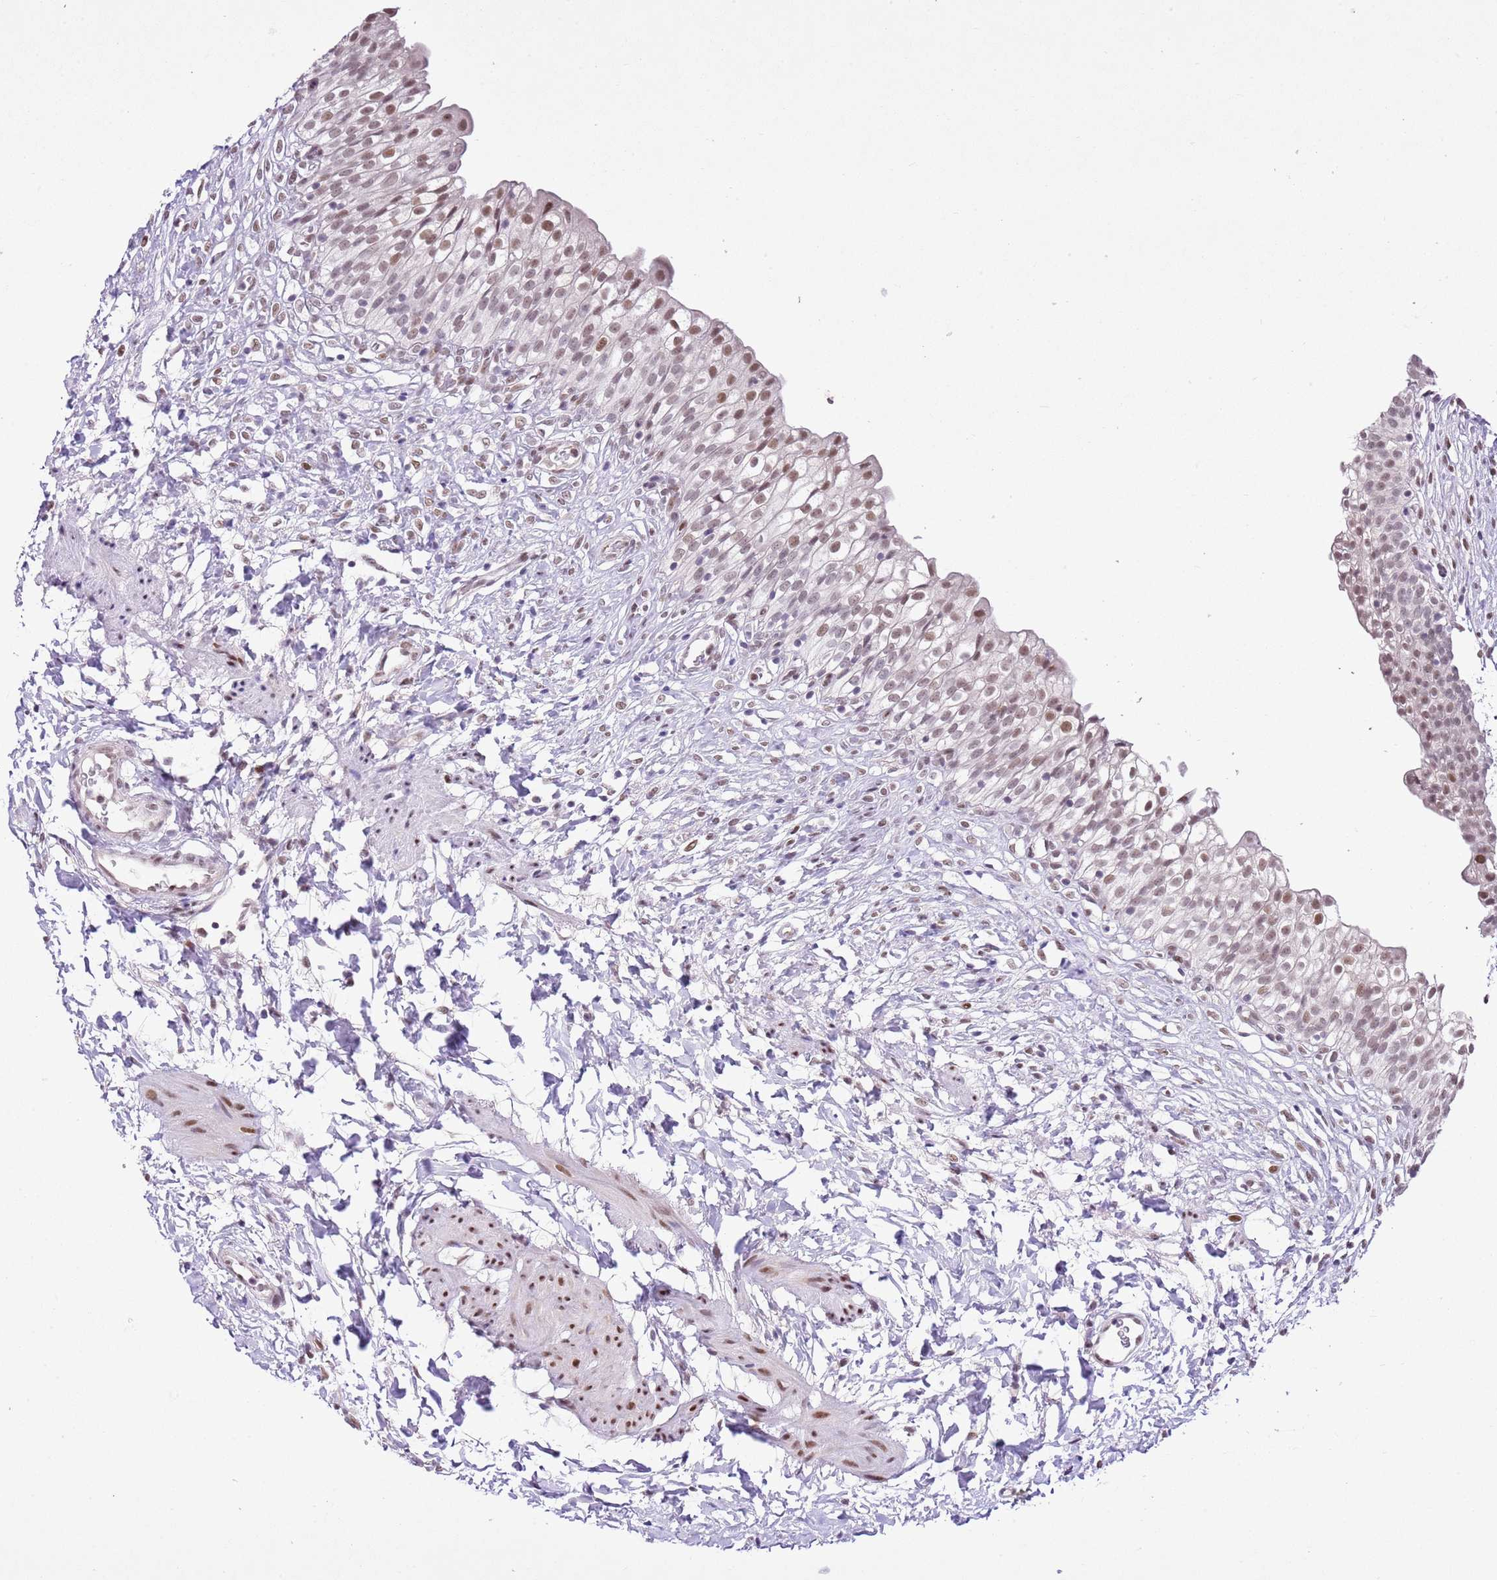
{"staining": {"intensity": "moderate", "quantity": ">75%", "location": "nuclear"}, "tissue": "urinary bladder", "cell_type": "Urothelial cells", "image_type": "normal", "snomed": [{"axis": "morphology", "description": "Normal tissue, NOS"}, {"axis": "topography", "description": "Urinary bladder"}], "caption": "A photomicrograph of human urinary bladder stained for a protein shows moderate nuclear brown staining in urothelial cells.", "gene": "NACC2", "patient": {"sex": "male", "age": 55}}